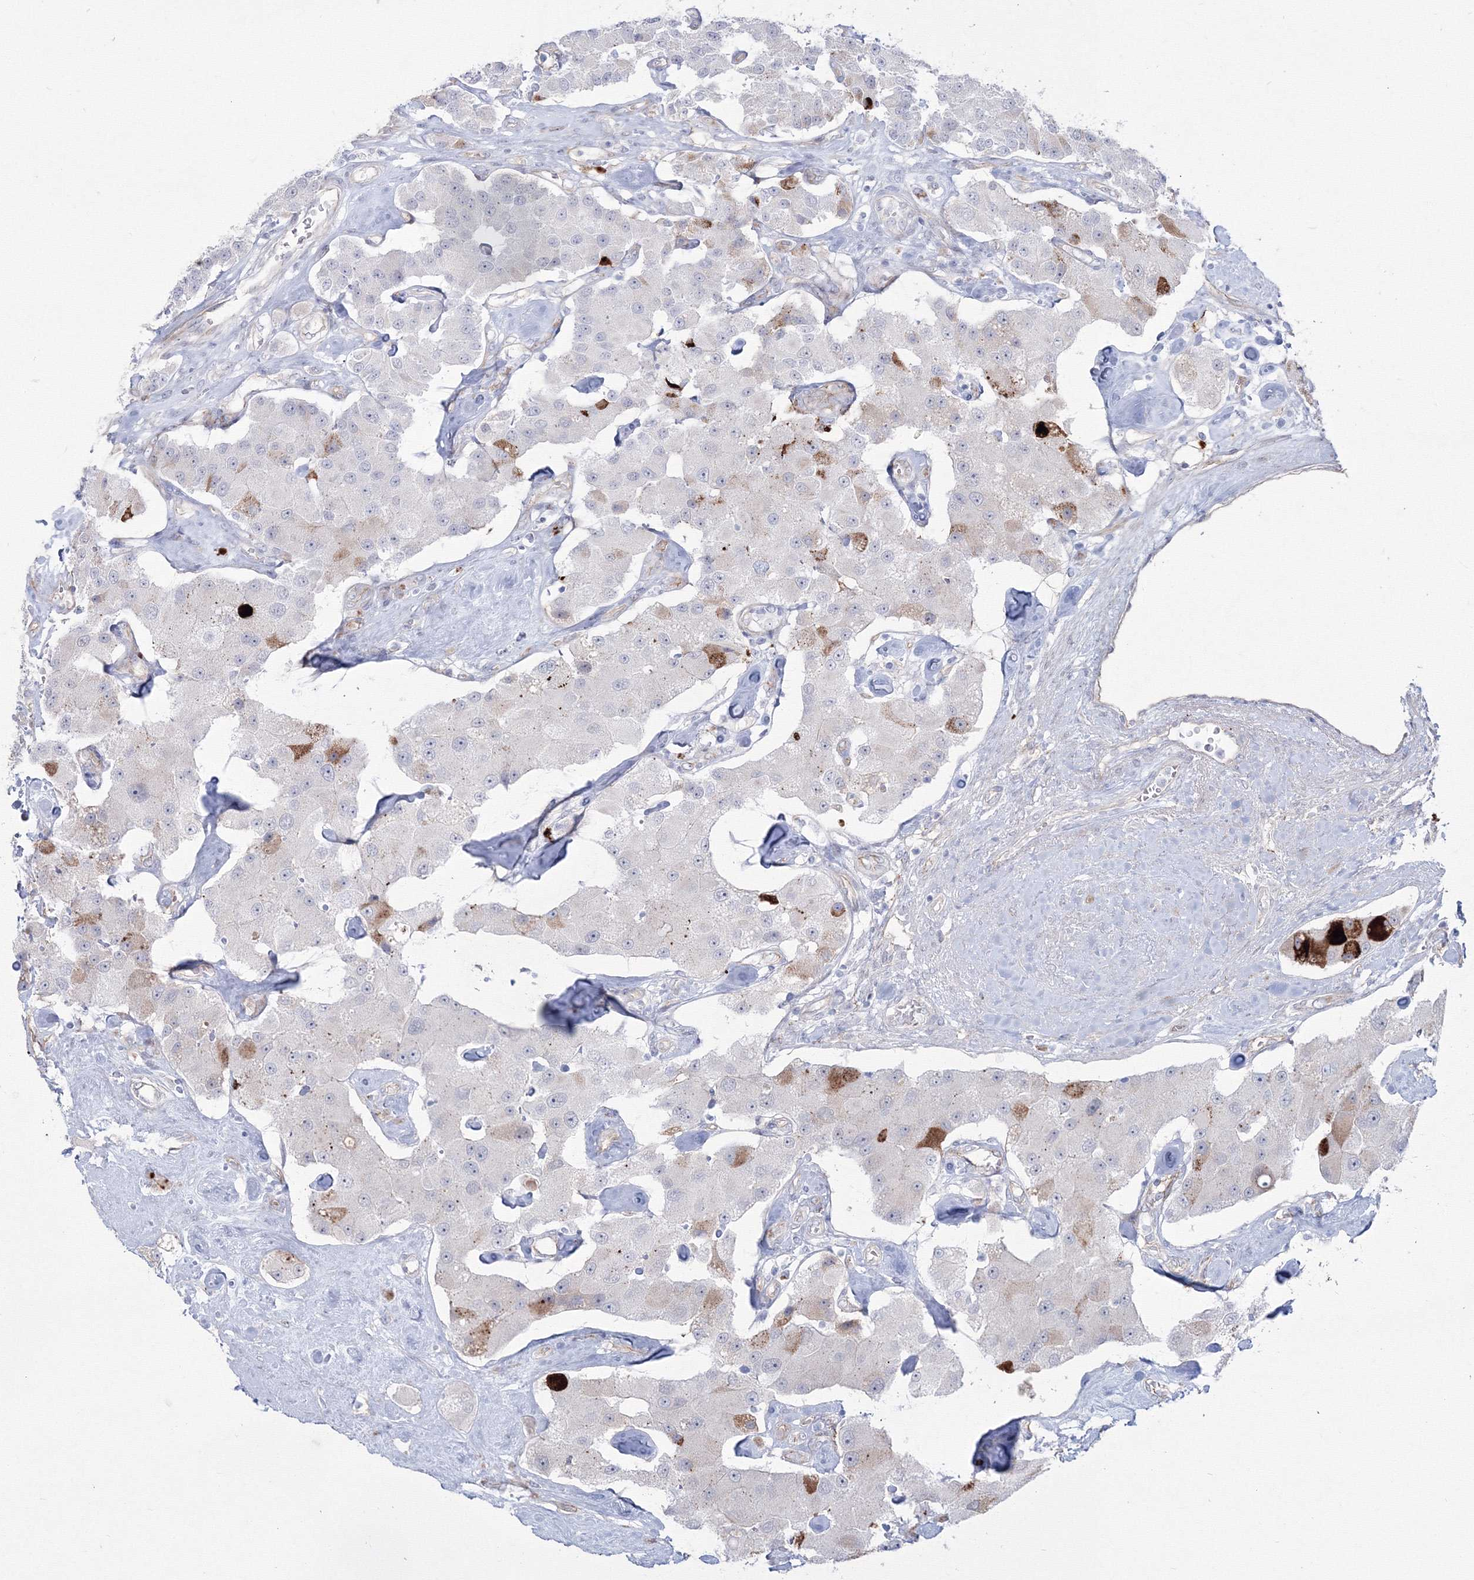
{"staining": {"intensity": "moderate", "quantity": "<25%", "location": "cytoplasmic/membranous"}, "tissue": "carcinoid", "cell_type": "Tumor cells", "image_type": "cancer", "snomed": [{"axis": "morphology", "description": "Carcinoid, malignant, NOS"}, {"axis": "topography", "description": "Pancreas"}], "caption": "This photomicrograph reveals immunohistochemistry (IHC) staining of carcinoid, with low moderate cytoplasmic/membranous expression in about <25% of tumor cells.", "gene": "HYAL2", "patient": {"sex": "male", "age": 41}}